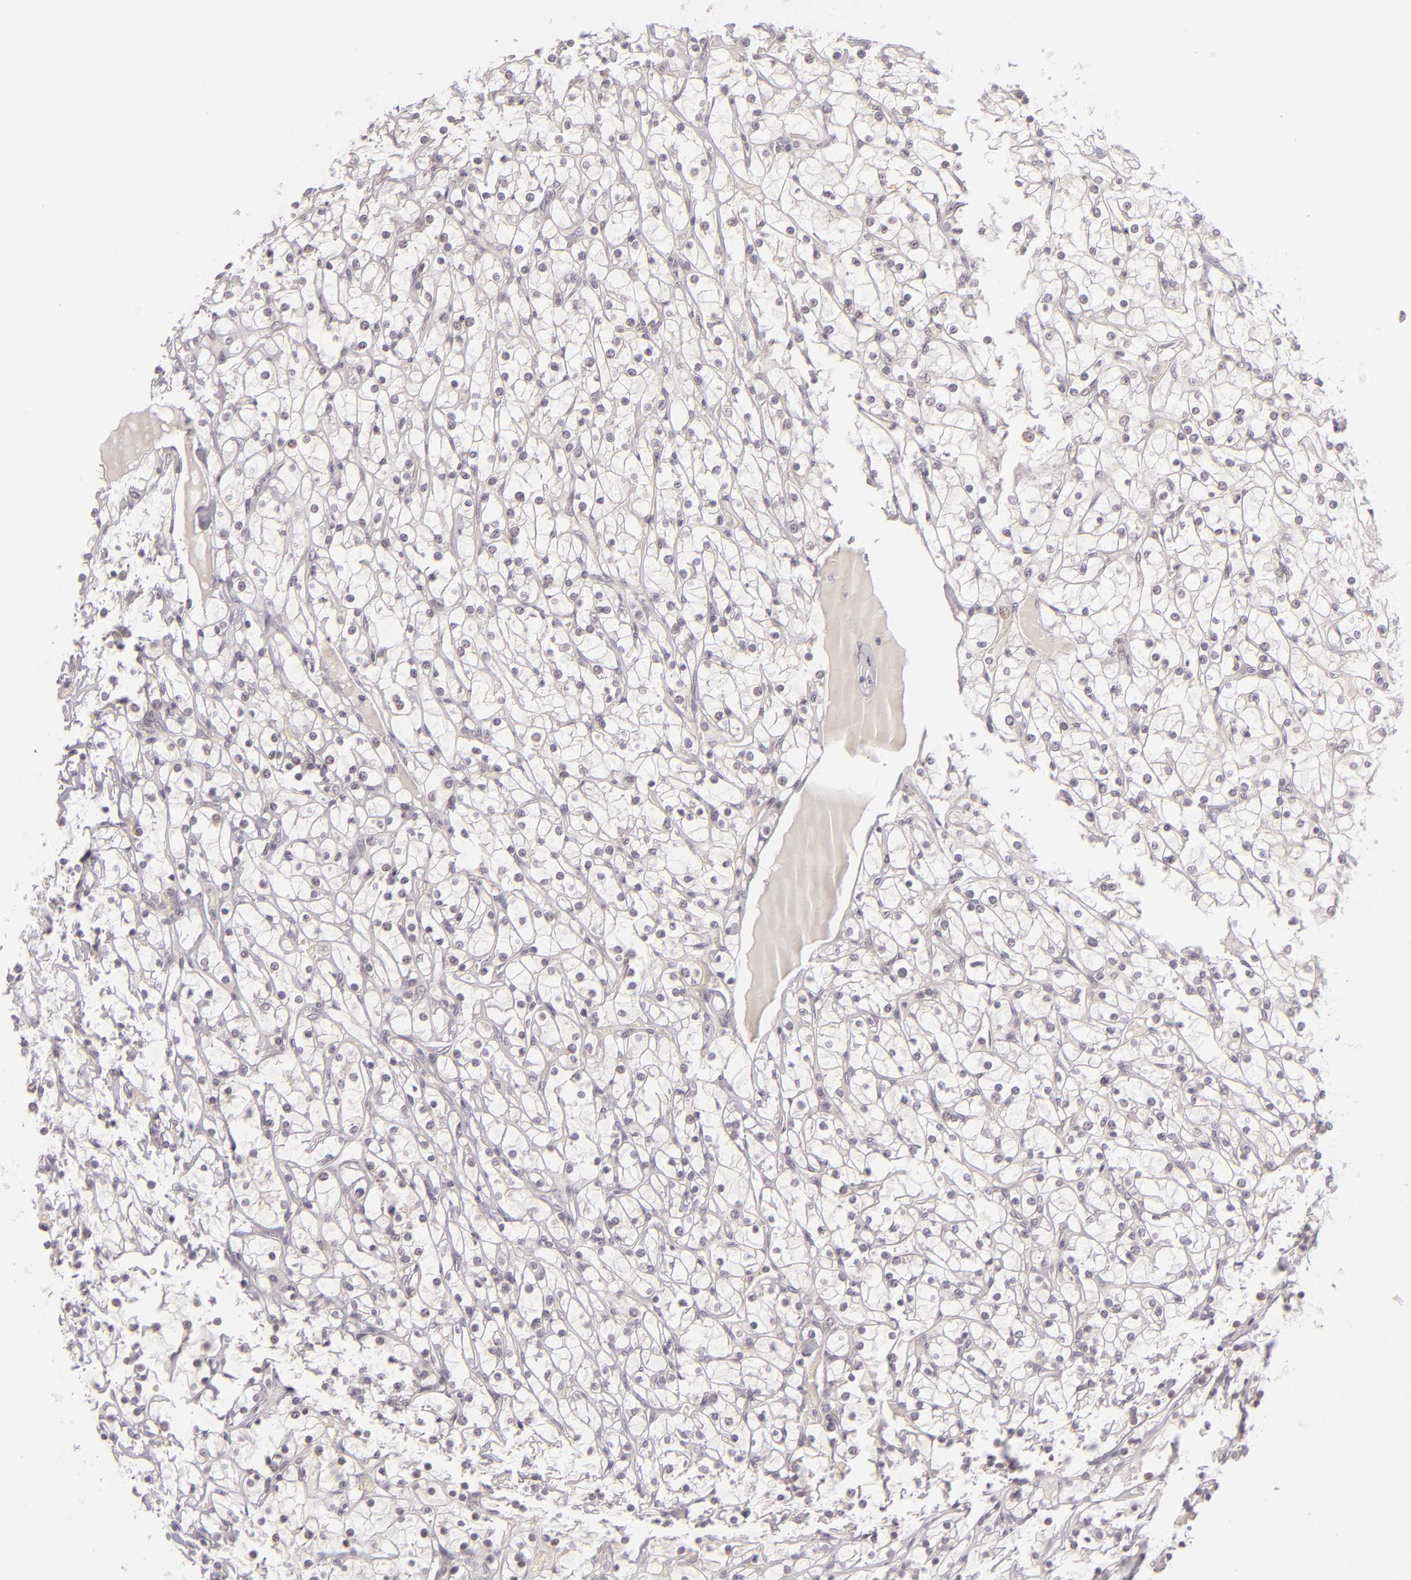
{"staining": {"intensity": "negative", "quantity": "none", "location": "none"}, "tissue": "renal cancer", "cell_type": "Tumor cells", "image_type": "cancer", "snomed": [{"axis": "morphology", "description": "Adenocarcinoma, NOS"}, {"axis": "topography", "description": "Kidney"}], "caption": "This is a photomicrograph of IHC staining of renal cancer (adenocarcinoma), which shows no staining in tumor cells. (DAB (3,3'-diaminobenzidine) immunohistochemistry (IHC), high magnification).", "gene": "DLG3", "patient": {"sex": "female", "age": 73}}